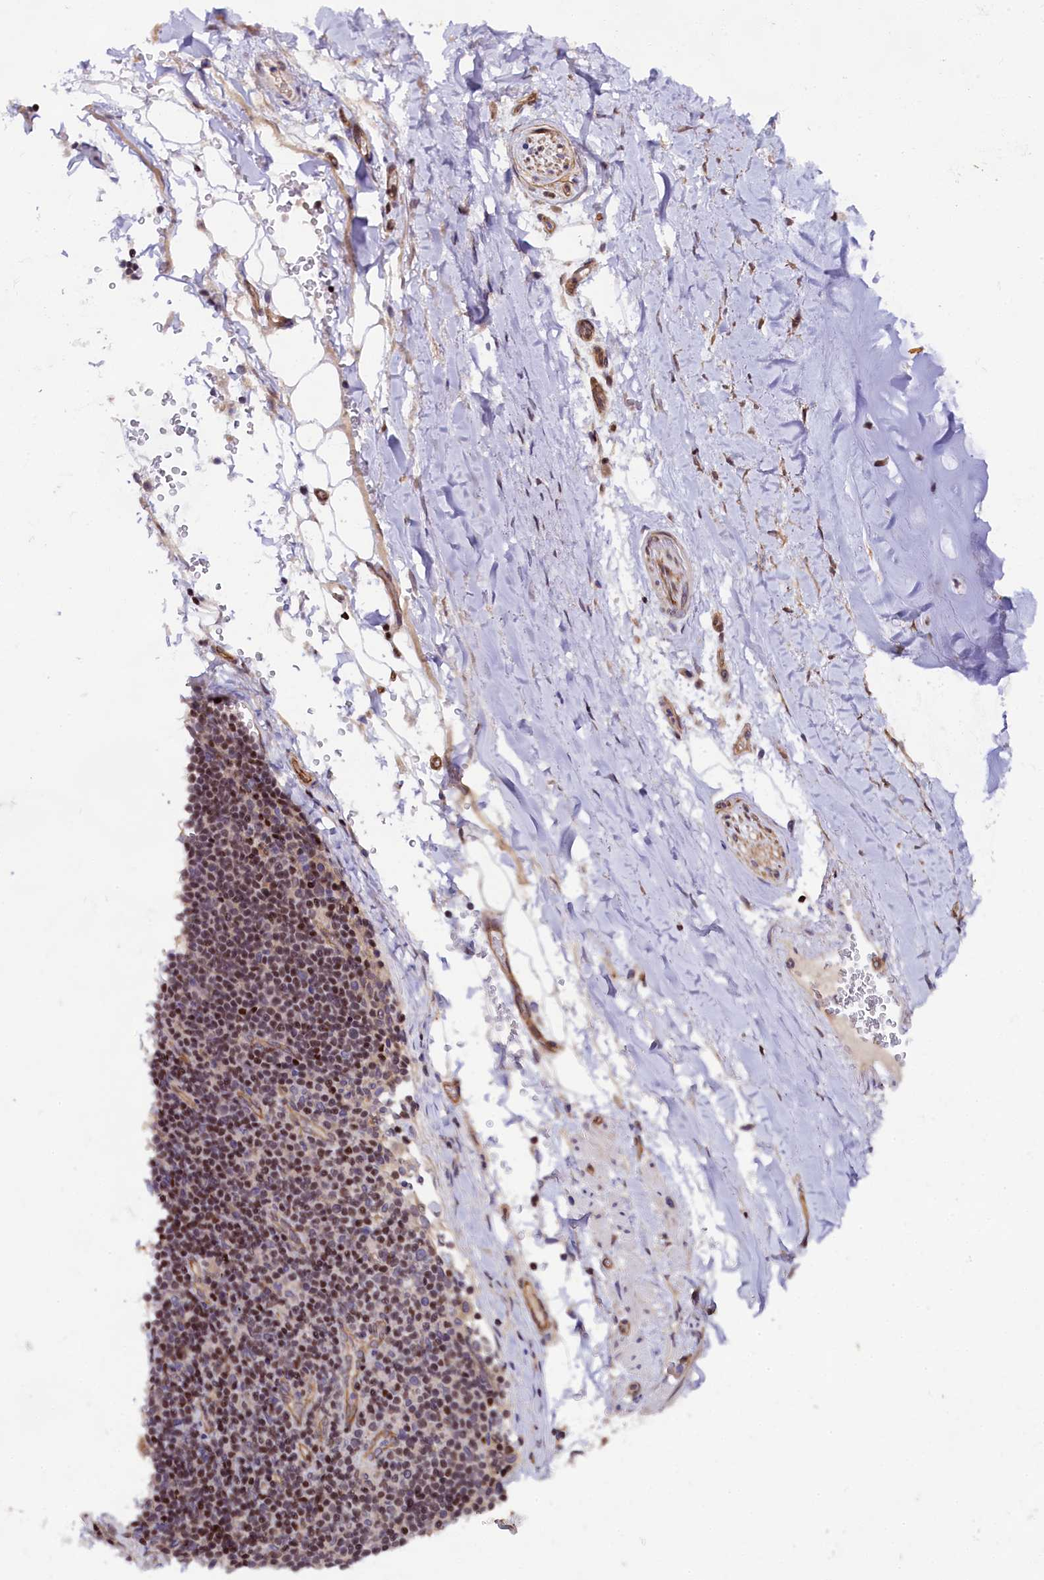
{"staining": {"intensity": "moderate", "quantity": ">75%", "location": "cytoplasmic/membranous,nuclear"}, "tissue": "adipose tissue", "cell_type": "Adipocytes", "image_type": "normal", "snomed": [{"axis": "morphology", "description": "Normal tissue, NOS"}, {"axis": "topography", "description": "Lymph node"}, {"axis": "topography", "description": "Cartilage tissue"}, {"axis": "topography", "description": "Bronchus"}], "caption": "A histopathology image of human adipose tissue stained for a protein exhibits moderate cytoplasmic/membranous,nuclear brown staining in adipocytes.", "gene": "SP4", "patient": {"sex": "male", "age": 63}}